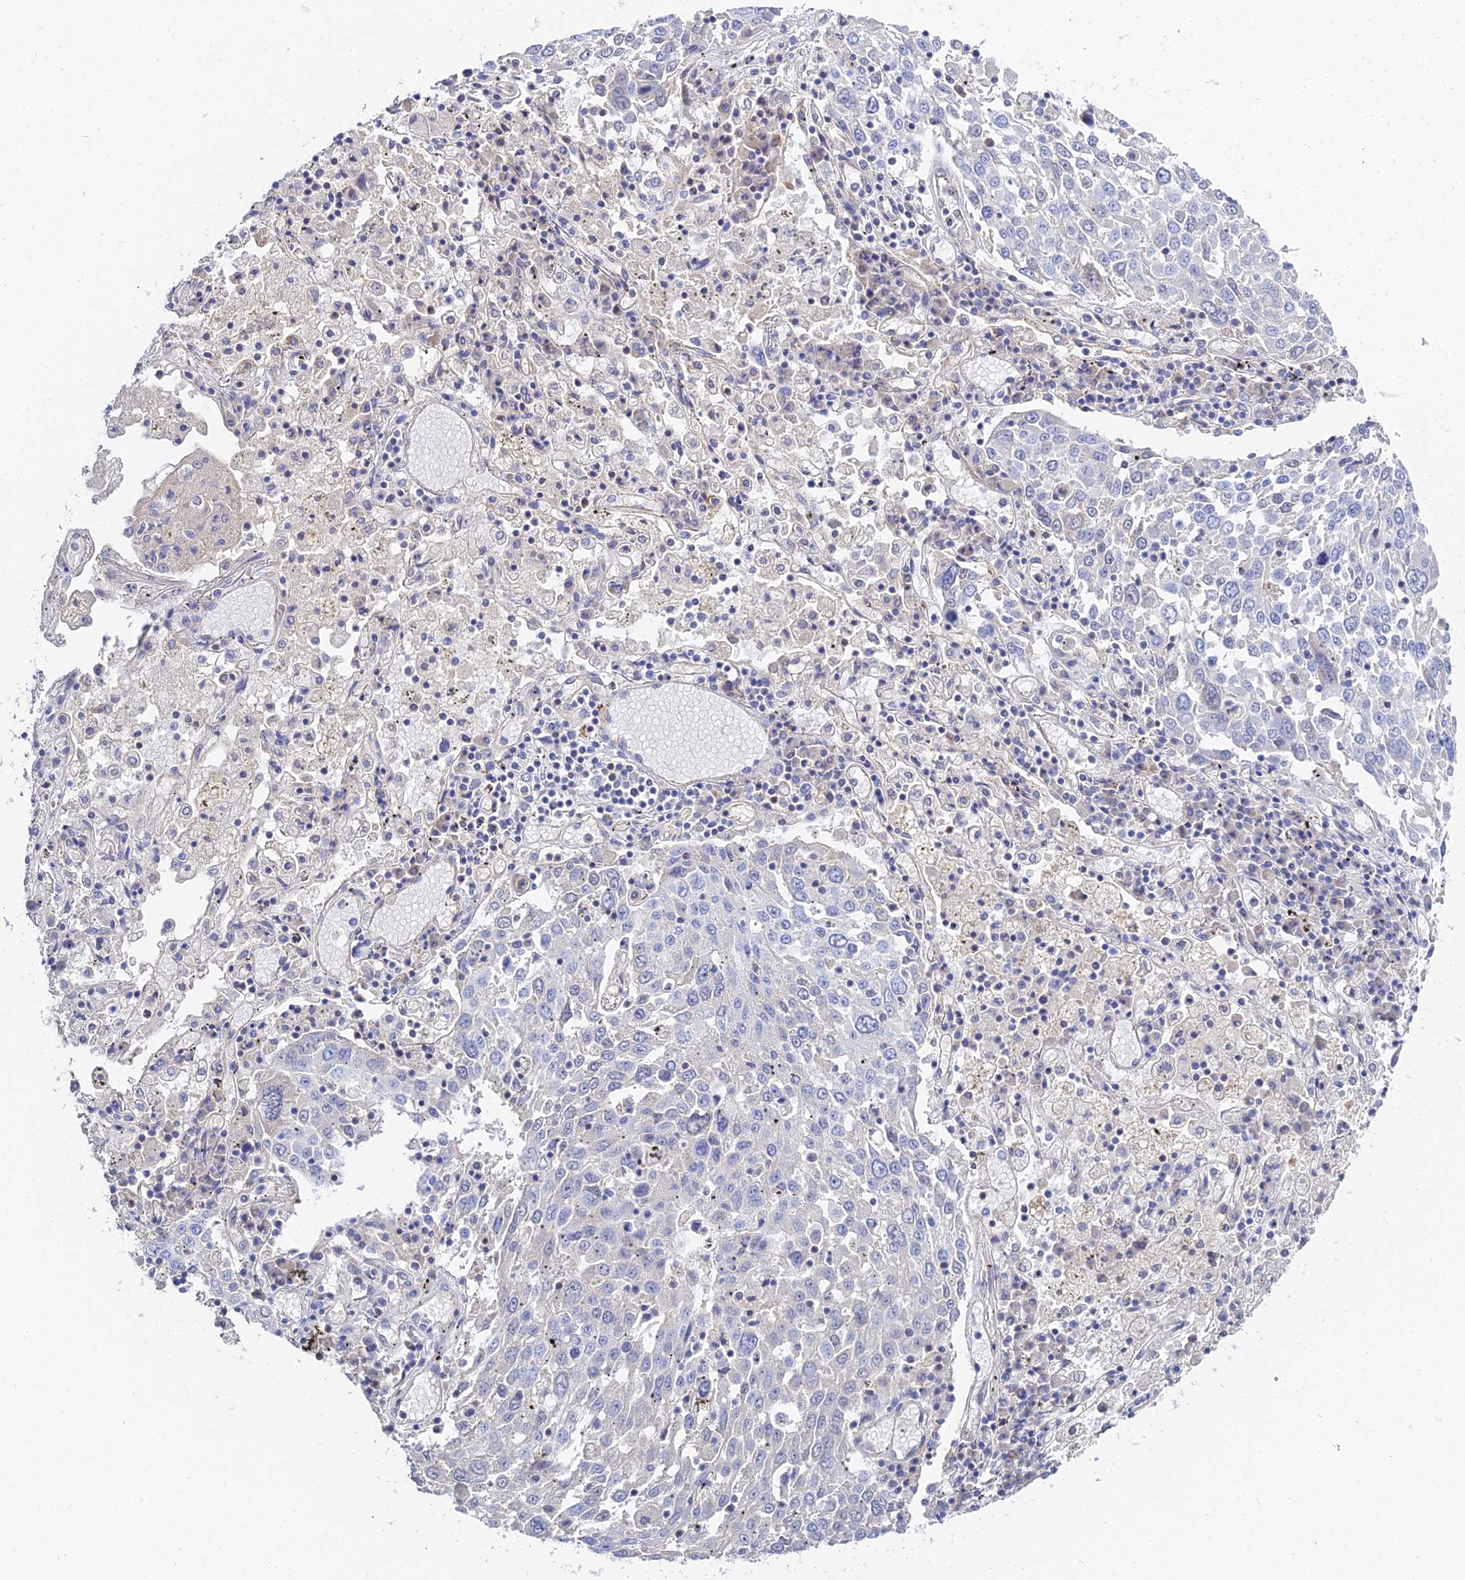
{"staining": {"intensity": "negative", "quantity": "none", "location": "none"}, "tissue": "lung cancer", "cell_type": "Tumor cells", "image_type": "cancer", "snomed": [{"axis": "morphology", "description": "Squamous cell carcinoma, NOS"}, {"axis": "topography", "description": "Lung"}], "caption": "Immunohistochemical staining of lung cancer (squamous cell carcinoma) exhibits no significant expression in tumor cells. Nuclei are stained in blue.", "gene": "APOBEC3H", "patient": {"sex": "male", "age": 65}}